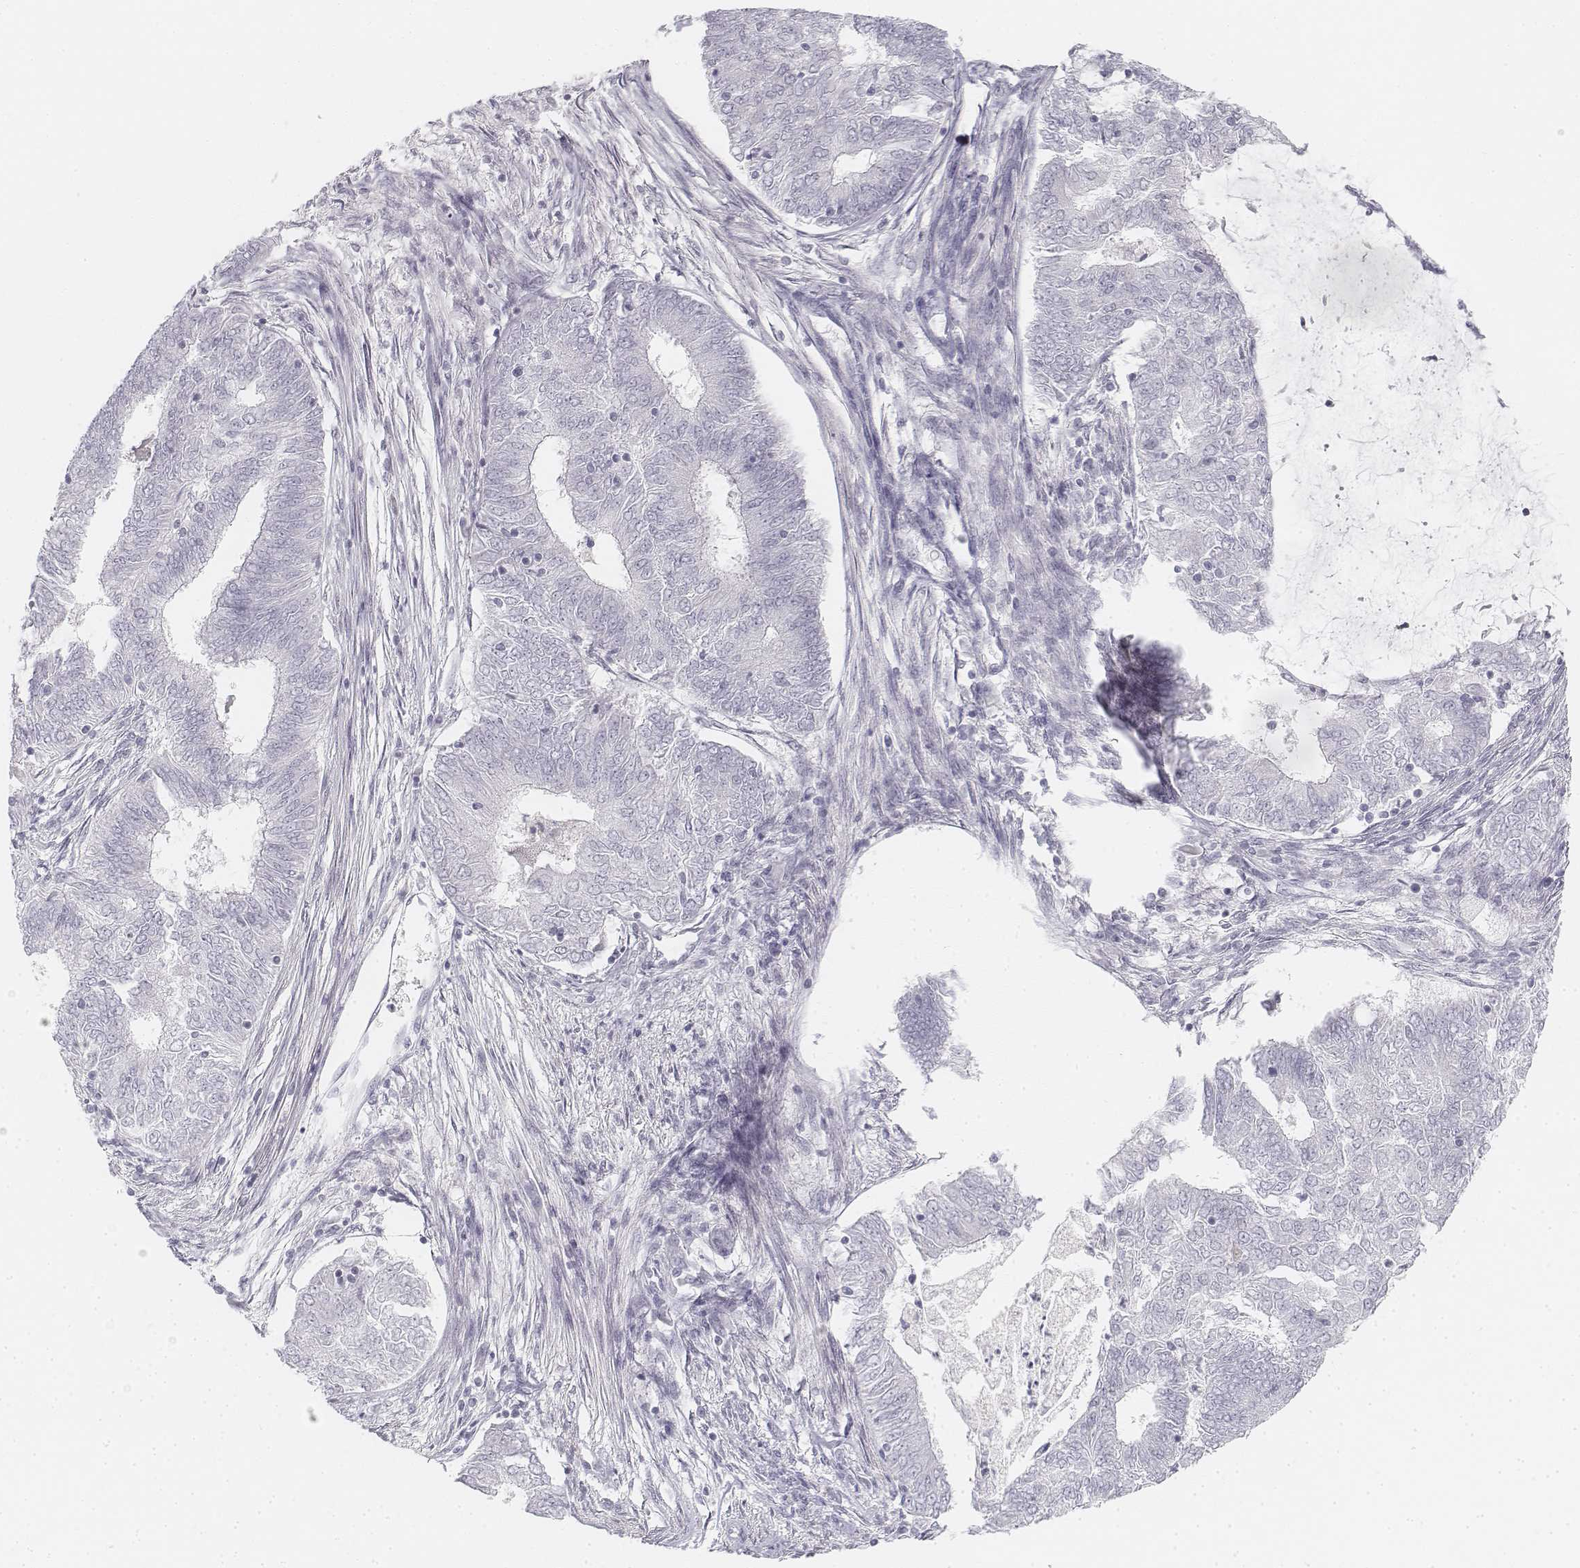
{"staining": {"intensity": "negative", "quantity": "none", "location": "none"}, "tissue": "endometrial cancer", "cell_type": "Tumor cells", "image_type": "cancer", "snomed": [{"axis": "morphology", "description": "Adenocarcinoma, NOS"}, {"axis": "topography", "description": "Endometrium"}], "caption": "Immunohistochemistry of human endometrial cancer demonstrates no expression in tumor cells.", "gene": "KRT25", "patient": {"sex": "female", "age": 62}}